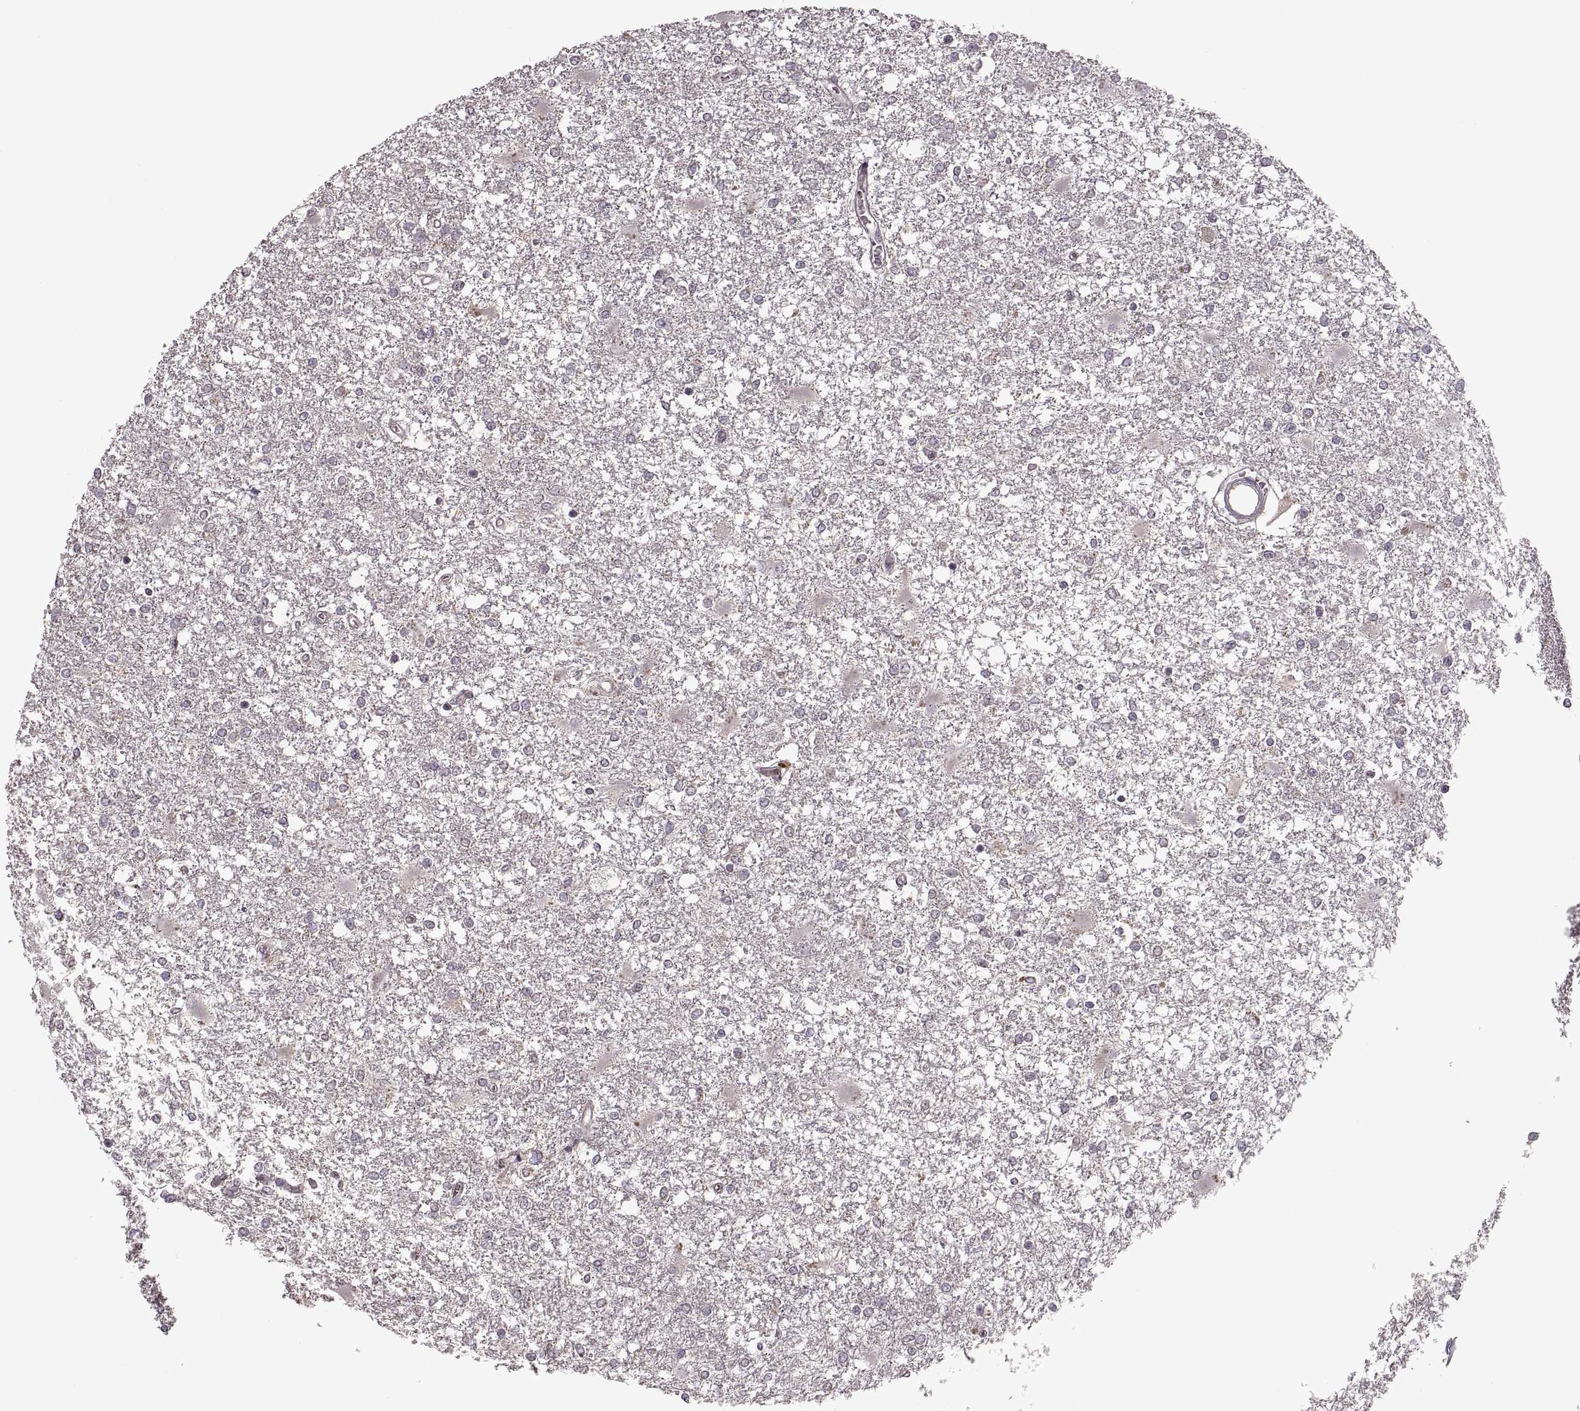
{"staining": {"intensity": "negative", "quantity": "none", "location": "none"}, "tissue": "glioma", "cell_type": "Tumor cells", "image_type": "cancer", "snomed": [{"axis": "morphology", "description": "Glioma, malignant, High grade"}, {"axis": "topography", "description": "Cerebral cortex"}], "caption": "Photomicrograph shows no protein staining in tumor cells of malignant glioma (high-grade) tissue.", "gene": "PIERCE1", "patient": {"sex": "male", "age": 79}}